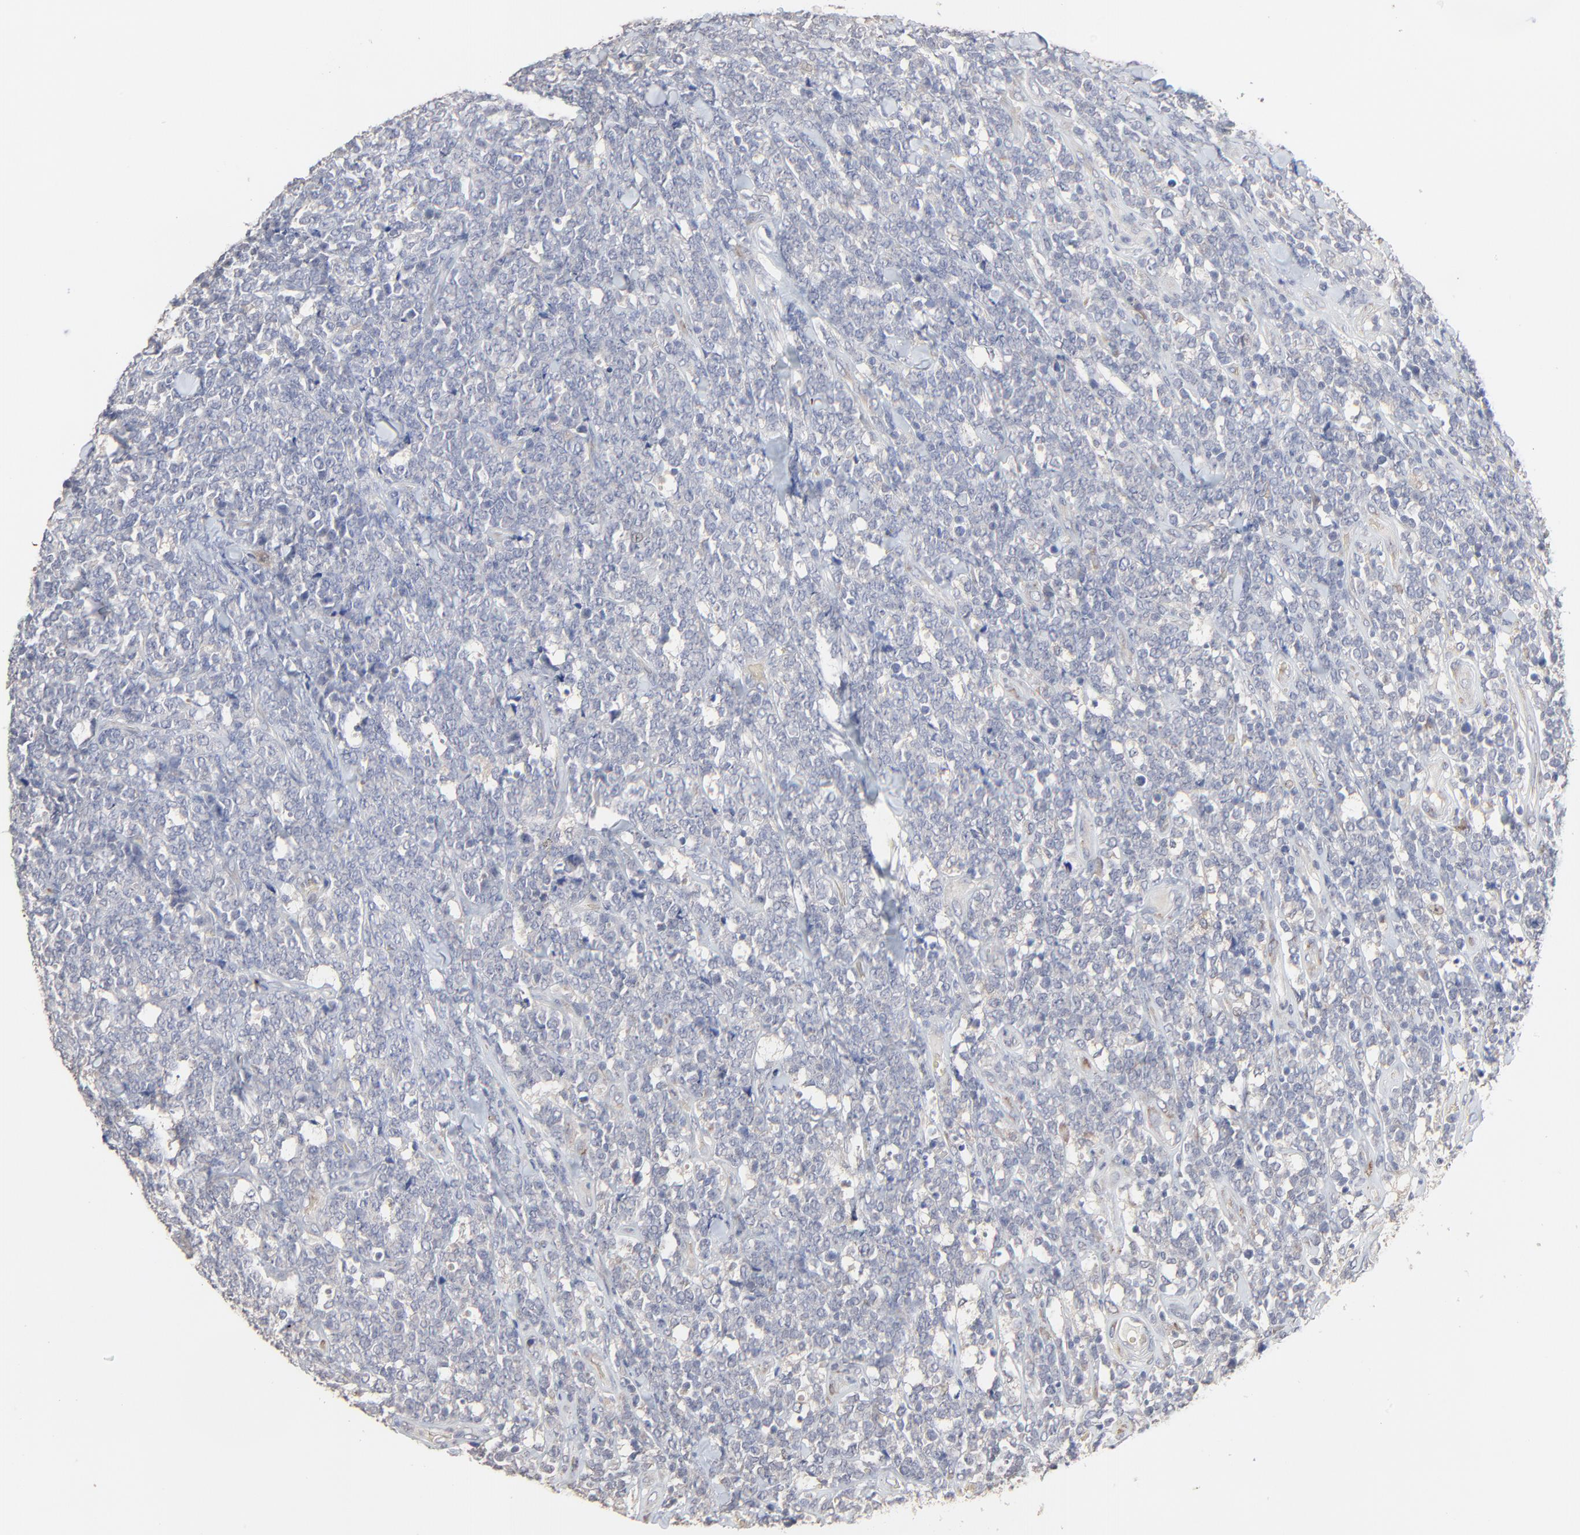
{"staining": {"intensity": "negative", "quantity": "none", "location": "none"}, "tissue": "lymphoma", "cell_type": "Tumor cells", "image_type": "cancer", "snomed": [{"axis": "morphology", "description": "Malignant lymphoma, non-Hodgkin's type, High grade"}, {"axis": "topography", "description": "Small intestine"}, {"axis": "topography", "description": "Colon"}], "caption": "Tumor cells are negative for brown protein staining in malignant lymphoma, non-Hodgkin's type (high-grade). The staining is performed using DAB brown chromogen with nuclei counter-stained in using hematoxylin.", "gene": "FANCB", "patient": {"sex": "male", "age": 8}}